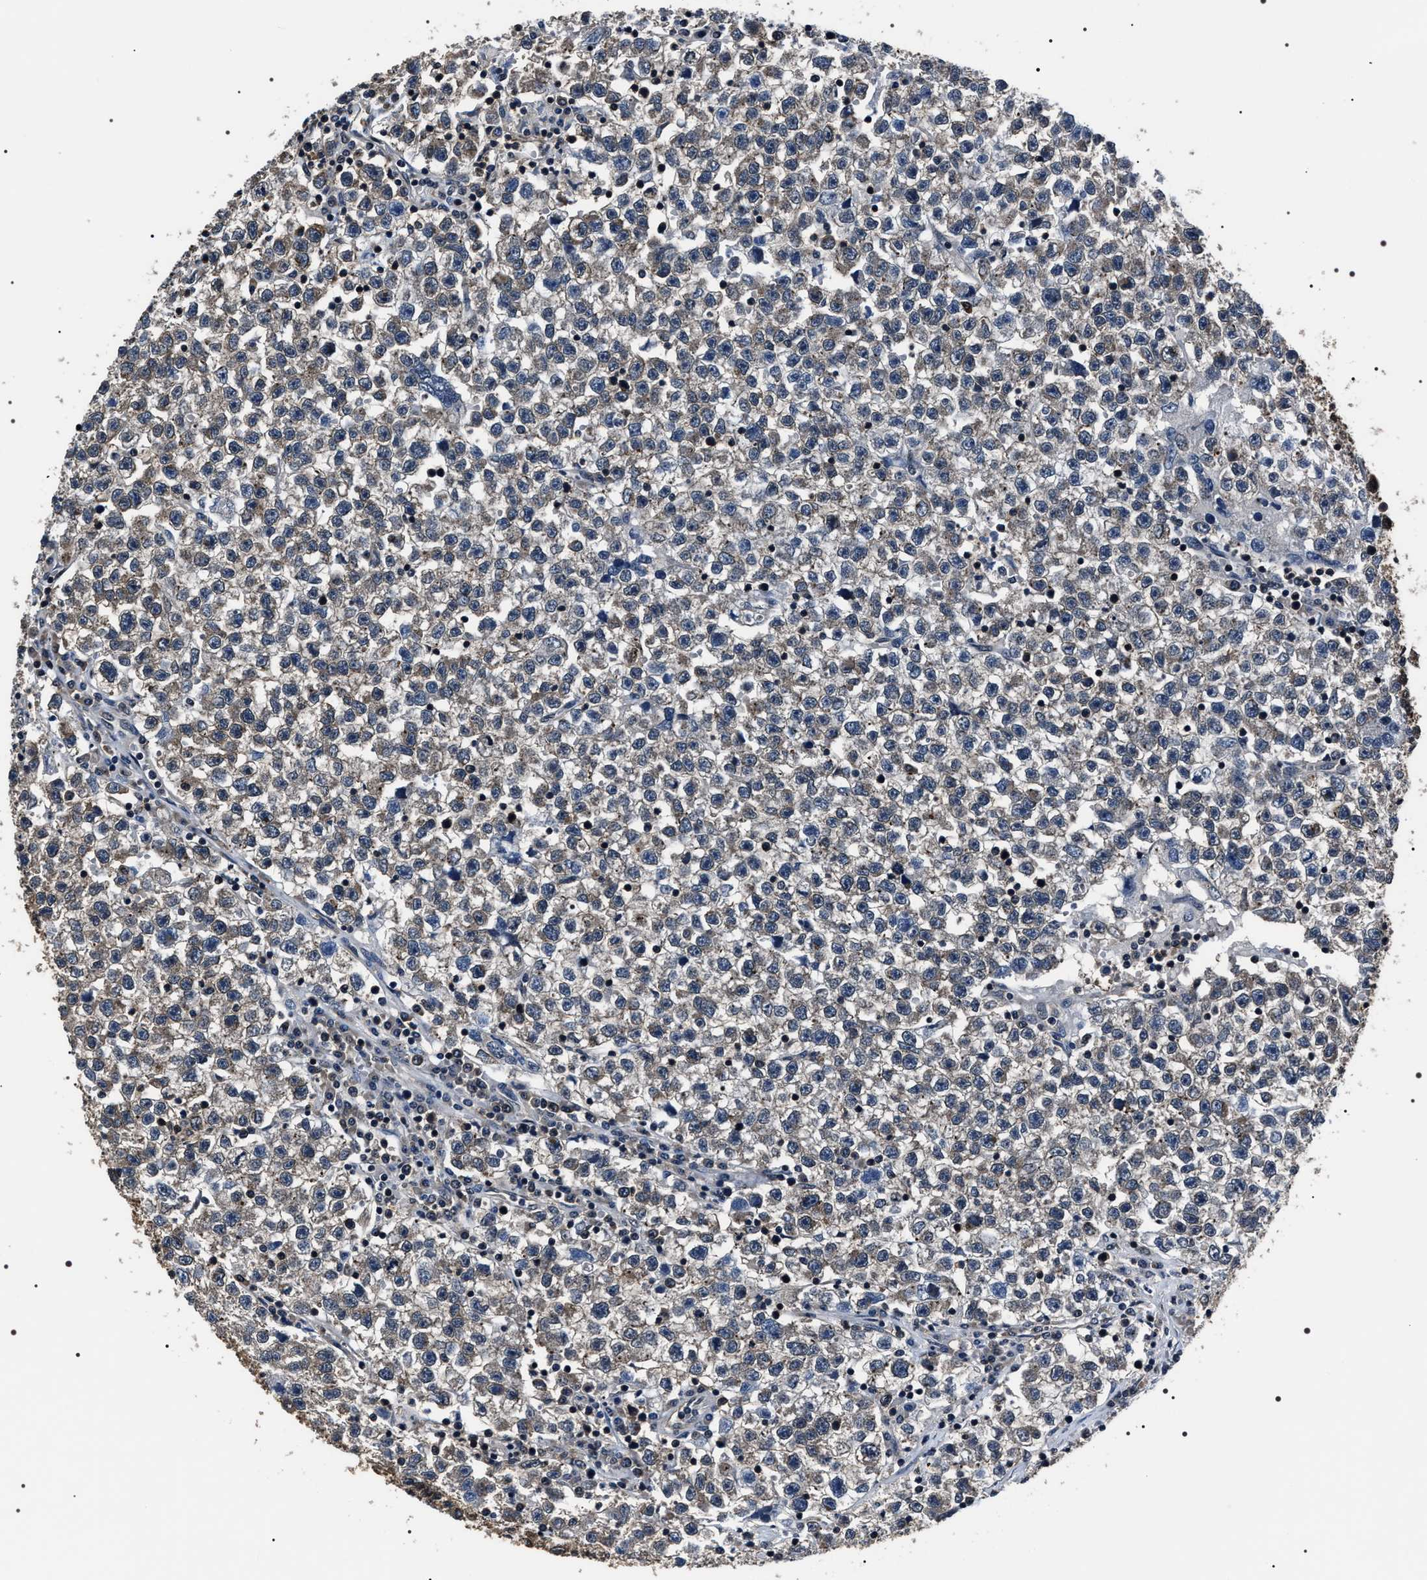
{"staining": {"intensity": "negative", "quantity": "none", "location": "none"}, "tissue": "testis cancer", "cell_type": "Tumor cells", "image_type": "cancer", "snomed": [{"axis": "morphology", "description": "Seminoma, NOS"}, {"axis": "topography", "description": "Testis"}], "caption": "The micrograph exhibits no staining of tumor cells in testis cancer (seminoma).", "gene": "SIPA1", "patient": {"sex": "male", "age": 22}}